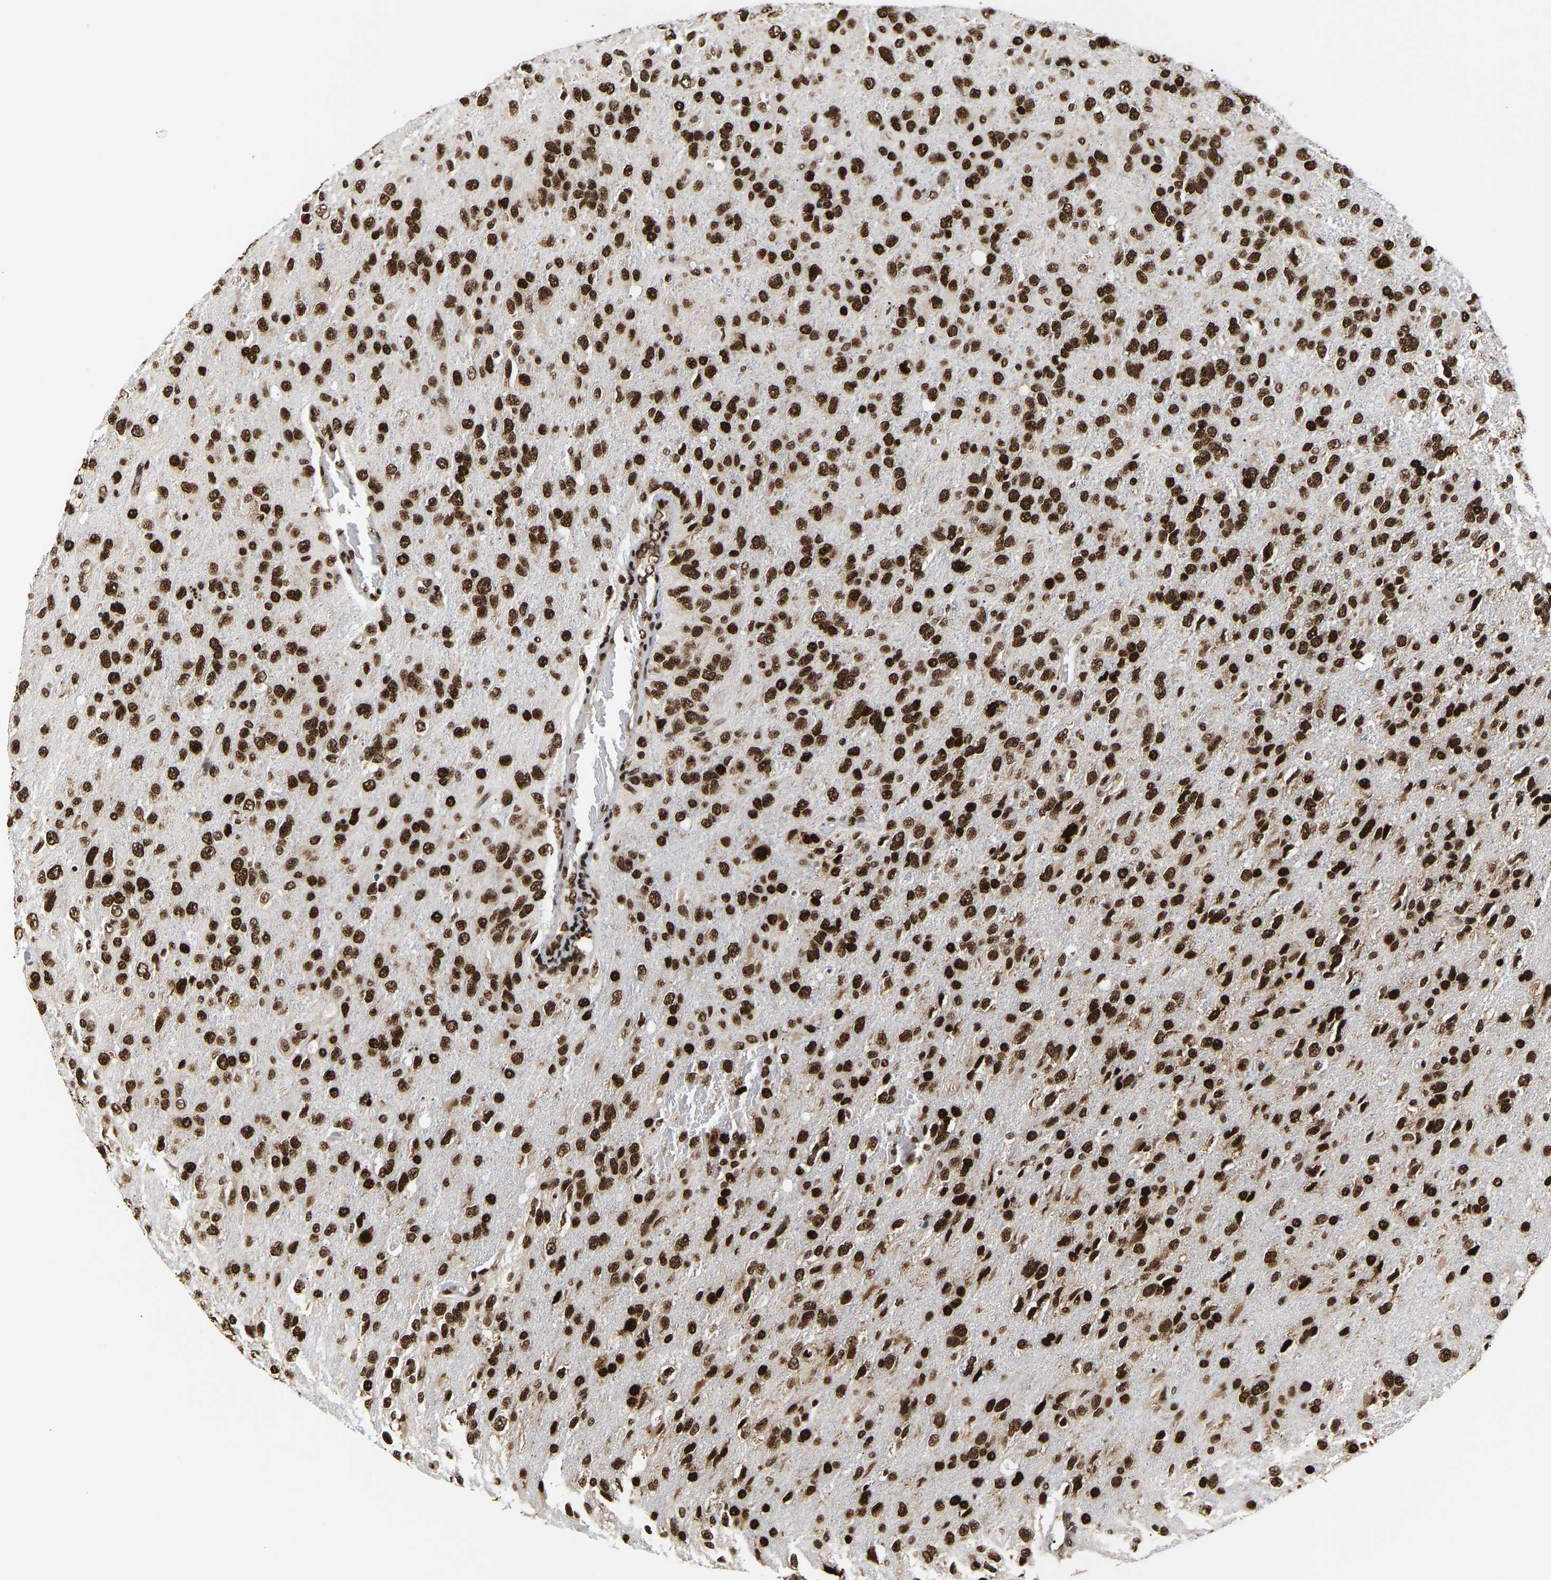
{"staining": {"intensity": "strong", "quantity": ">75%", "location": "nuclear"}, "tissue": "glioma", "cell_type": "Tumor cells", "image_type": "cancer", "snomed": [{"axis": "morphology", "description": "Glioma, malignant, High grade"}, {"axis": "topography", "description": "Brain"}], "caption": "Human malignant glioma (high-grade) stained with a brown dye shows strong nuclear positive expression in about >75% of tumor cells.", "gene": "PSIP1", "patient": {"sex": "female", "age": 58}}